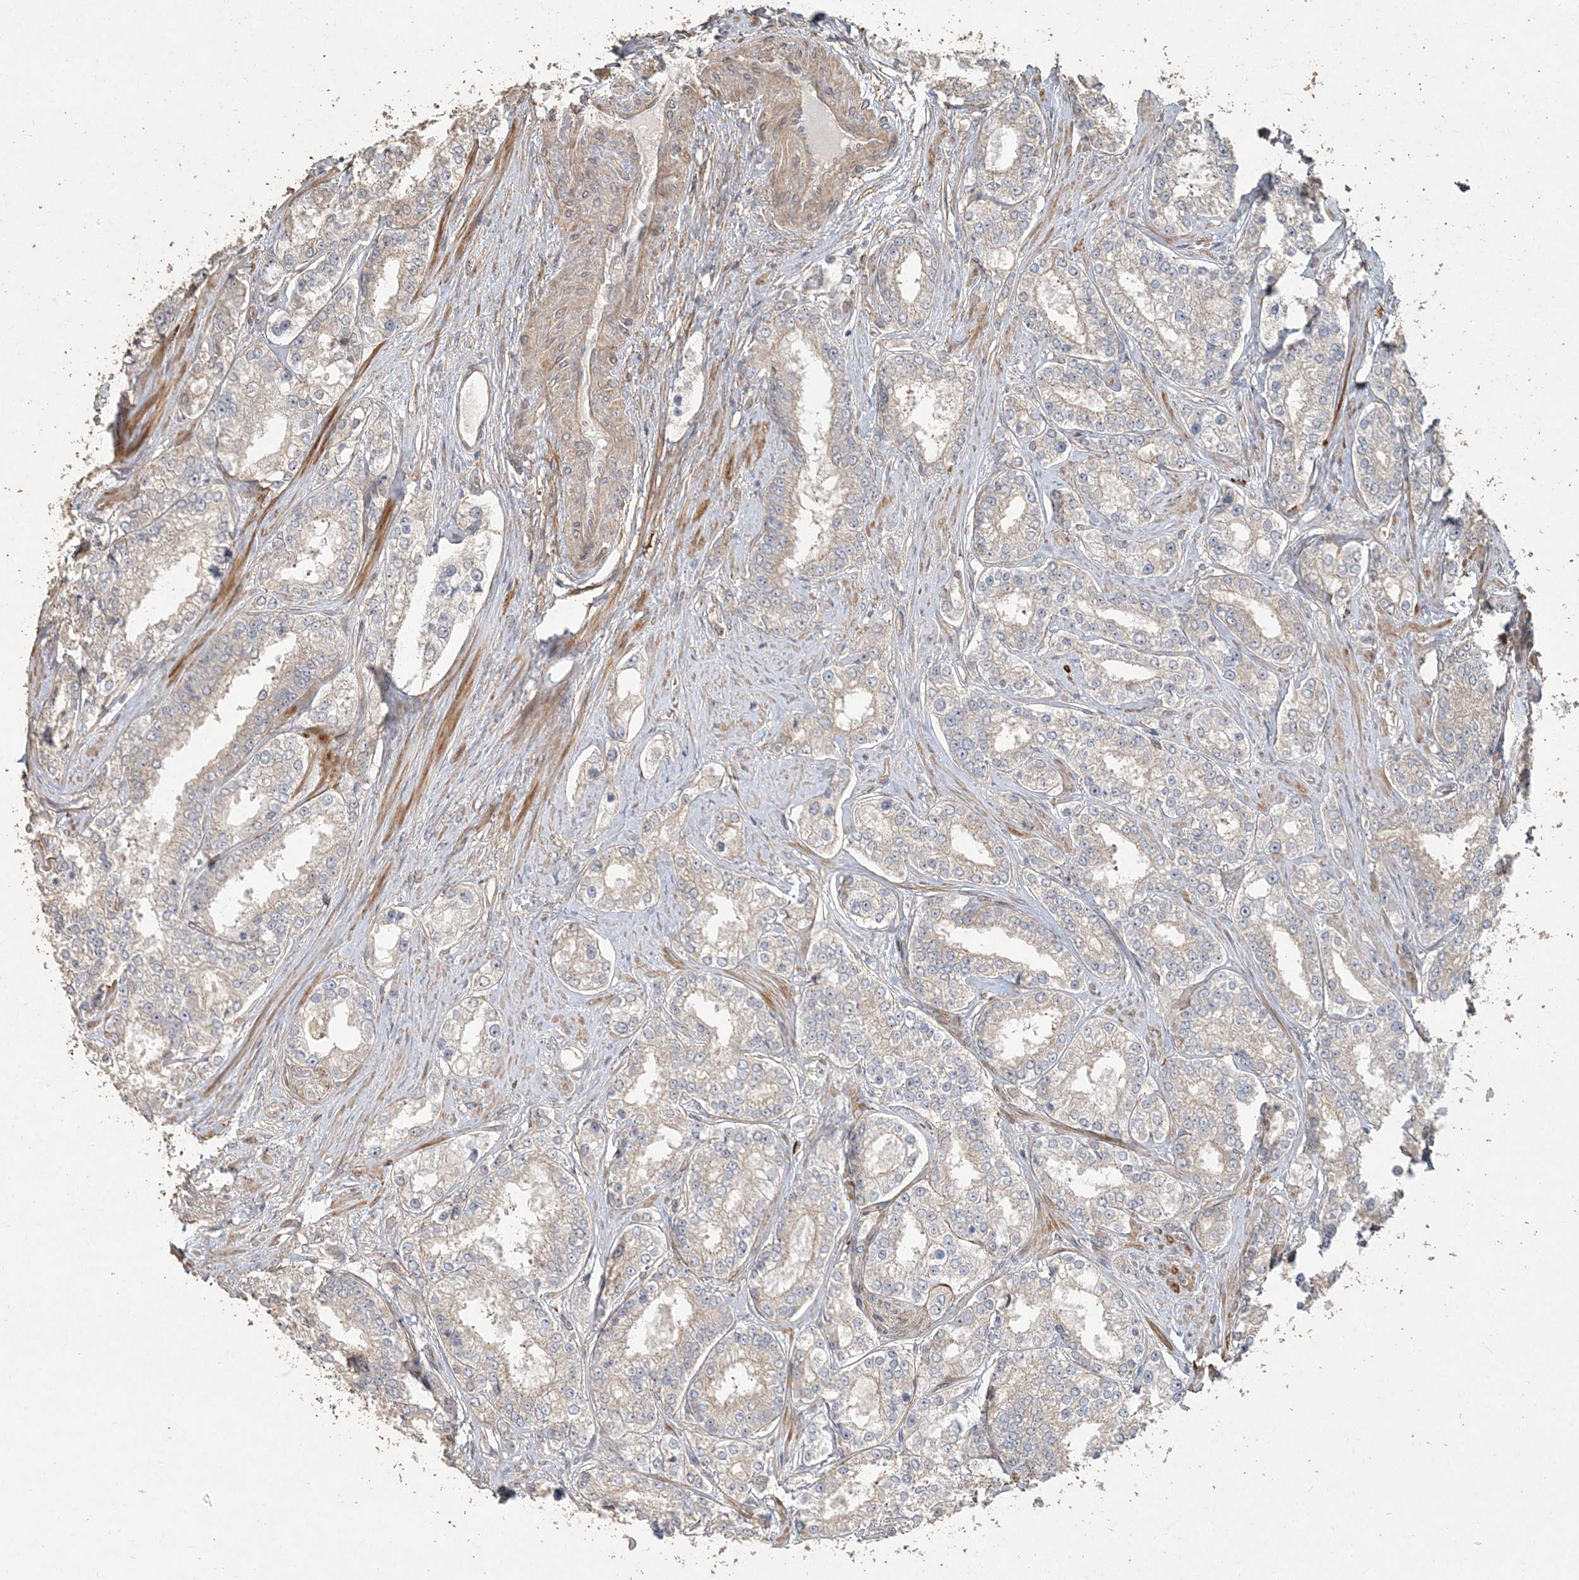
{"staining": {"intensity": "negative", "quantity": "none", "location": "none"}, "tissue": "prostate cancer", "cell_type": "Tumor cells", "image_type": "cancer", "snomed": [{"axis": "morphology", "description": "Normal tissue, NOS"}, {"axis": "morphology", "description": "Adenocarcinoma, High grade"}, {"axis": "topography", "description": "Prostate"}], "caption": "An image of human prostate adenocarcinoma (high-grade) is negative for staining in tumor cells. (Stains: DAB IHC with hematoxylin counter stain, Microscopy: brightfield microscopy at high magnification).", "gene": "RNF145", "patient": {"sex": "male", "age": 83}}